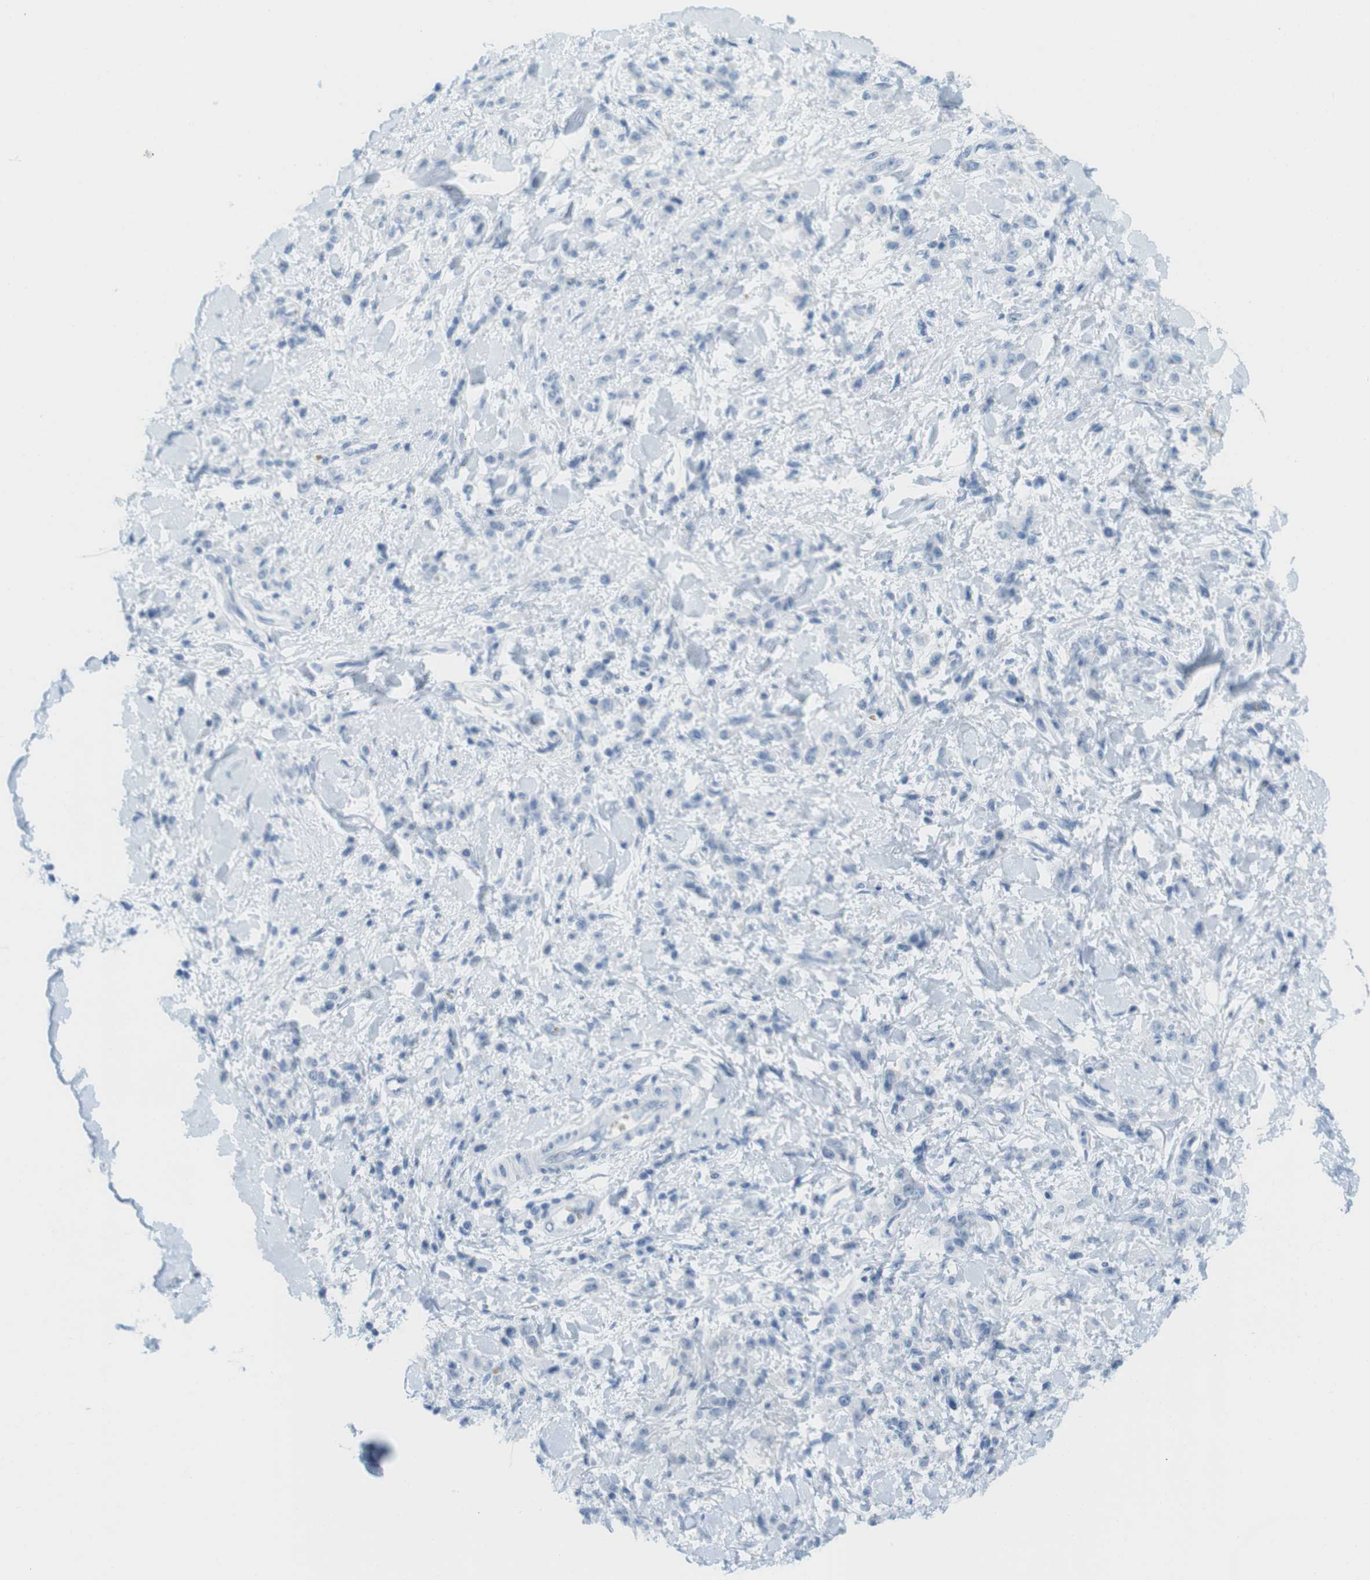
{"staining": {"intensity": "negative", "quantity": "none", "location": "none"}, "tissue": "stomach cancer", "cell_type": "Tumor cells", "image_type": "cancer", "snomed": [{"axis": "morphology", "description": "Normal tissue, NOS"}, {"axis": "morphology", "description": "Adenocarcinoma, NOS"}, {"axis": "topography", "description": "Stomach"}], "caption": "The histopathology image shows no significant expression in tumor cells of stomach cancer (adenocarcinoma).", "gene": "TNNT2", "patient": {"sex": "male", "age": 82}}